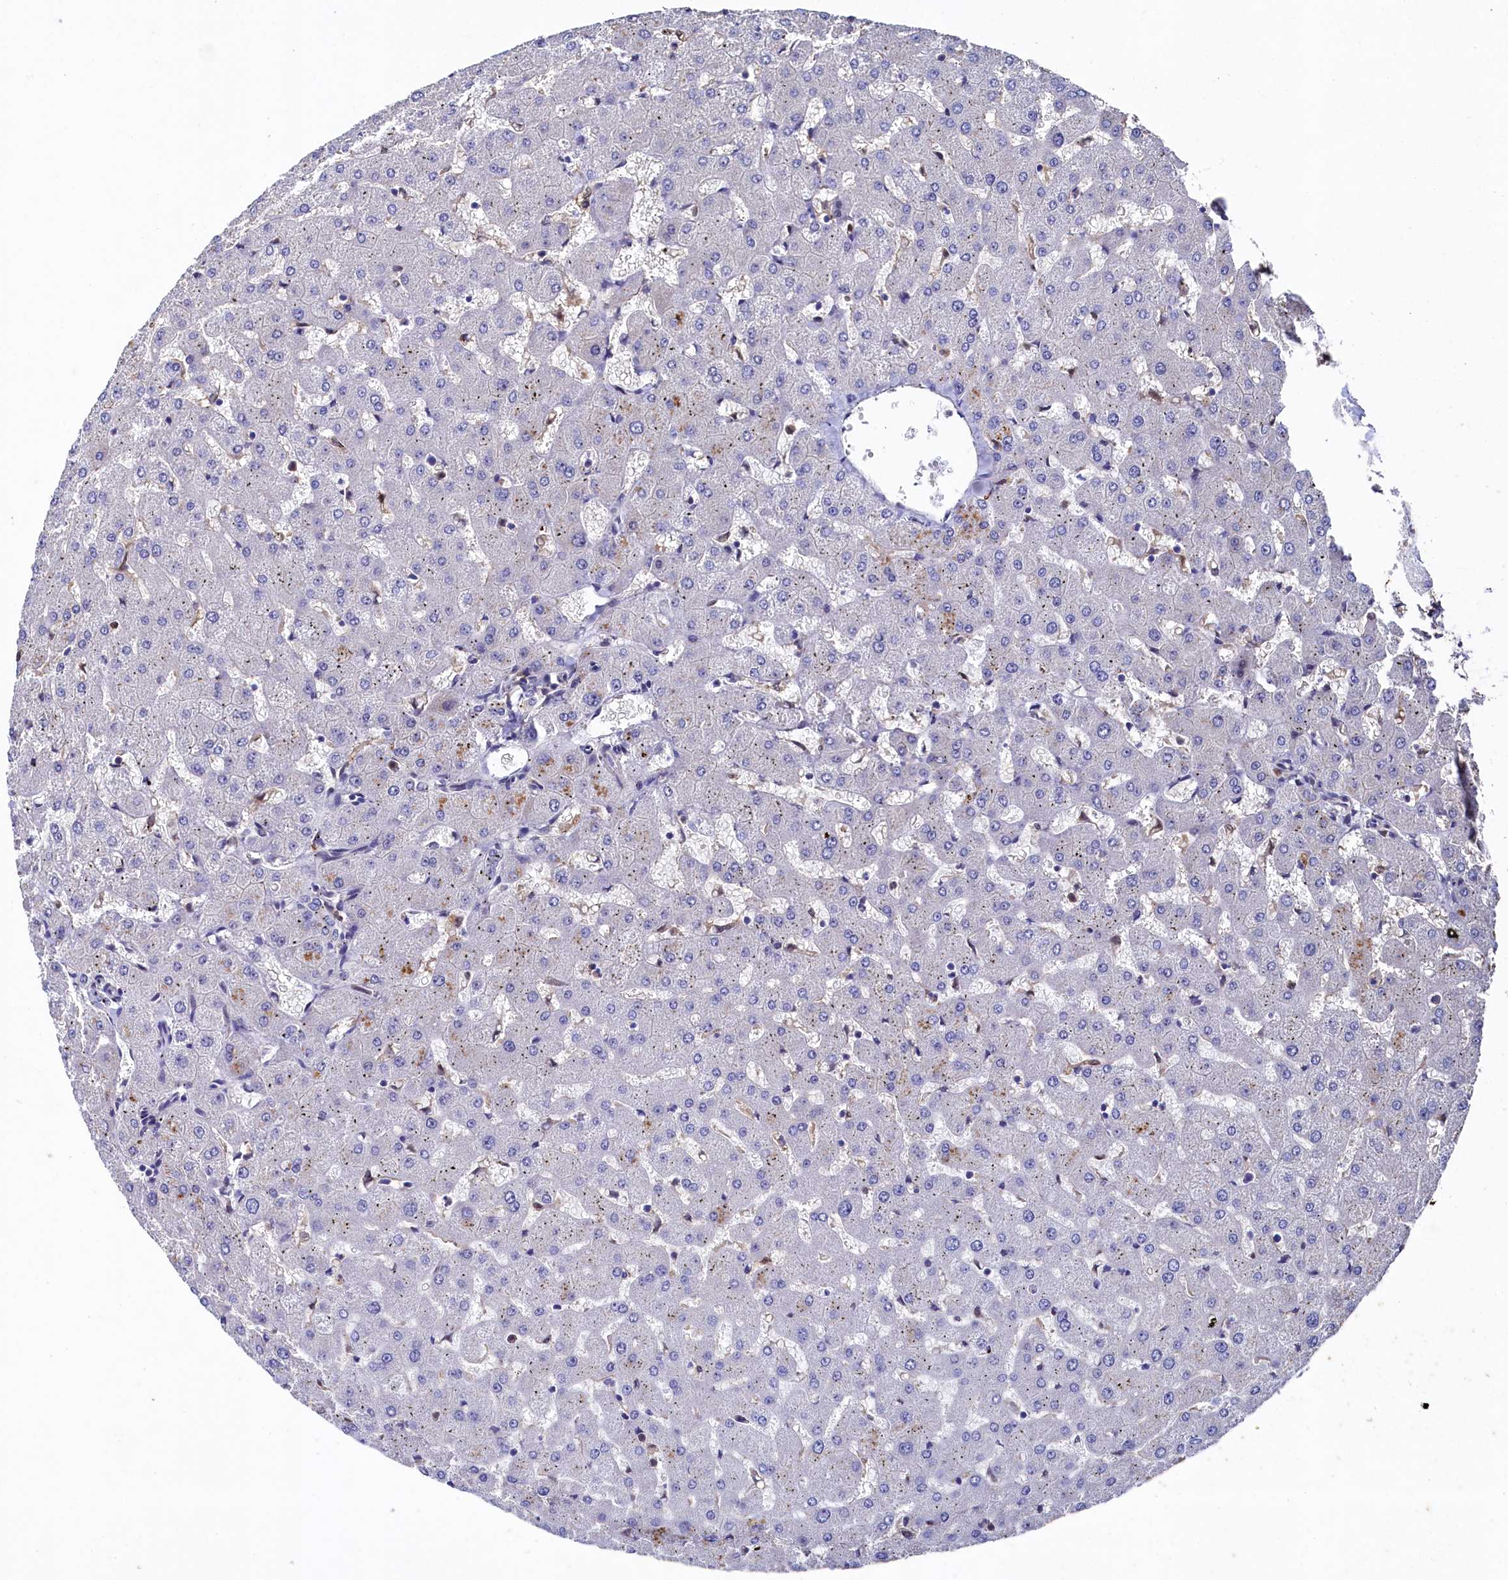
{"staining": {"intensity": "negative", "quantity": "none", "location": "none"}, "tissue": "liver", "cell_type": "Cholangiocytes", "image_type": "normal", "snomed": [{"axis": "morphology", "description": "Normal tissue, NOS"}, {"axis": "topography", "description": "Liver"}], "caption": "An immunohistochemistry (IHC) micrograph of normal liver is shown. There is no staining in cholangiocytes of liver. The staining was performed using DAB (3,3'-diaminobenzidine) to visualize the protein expression in brown, while the nuclei were stained in blue with hematoxylin (Magnification: 20x).", "gene": "RNH1", "patient": {"sex": "female", "age": 63}}